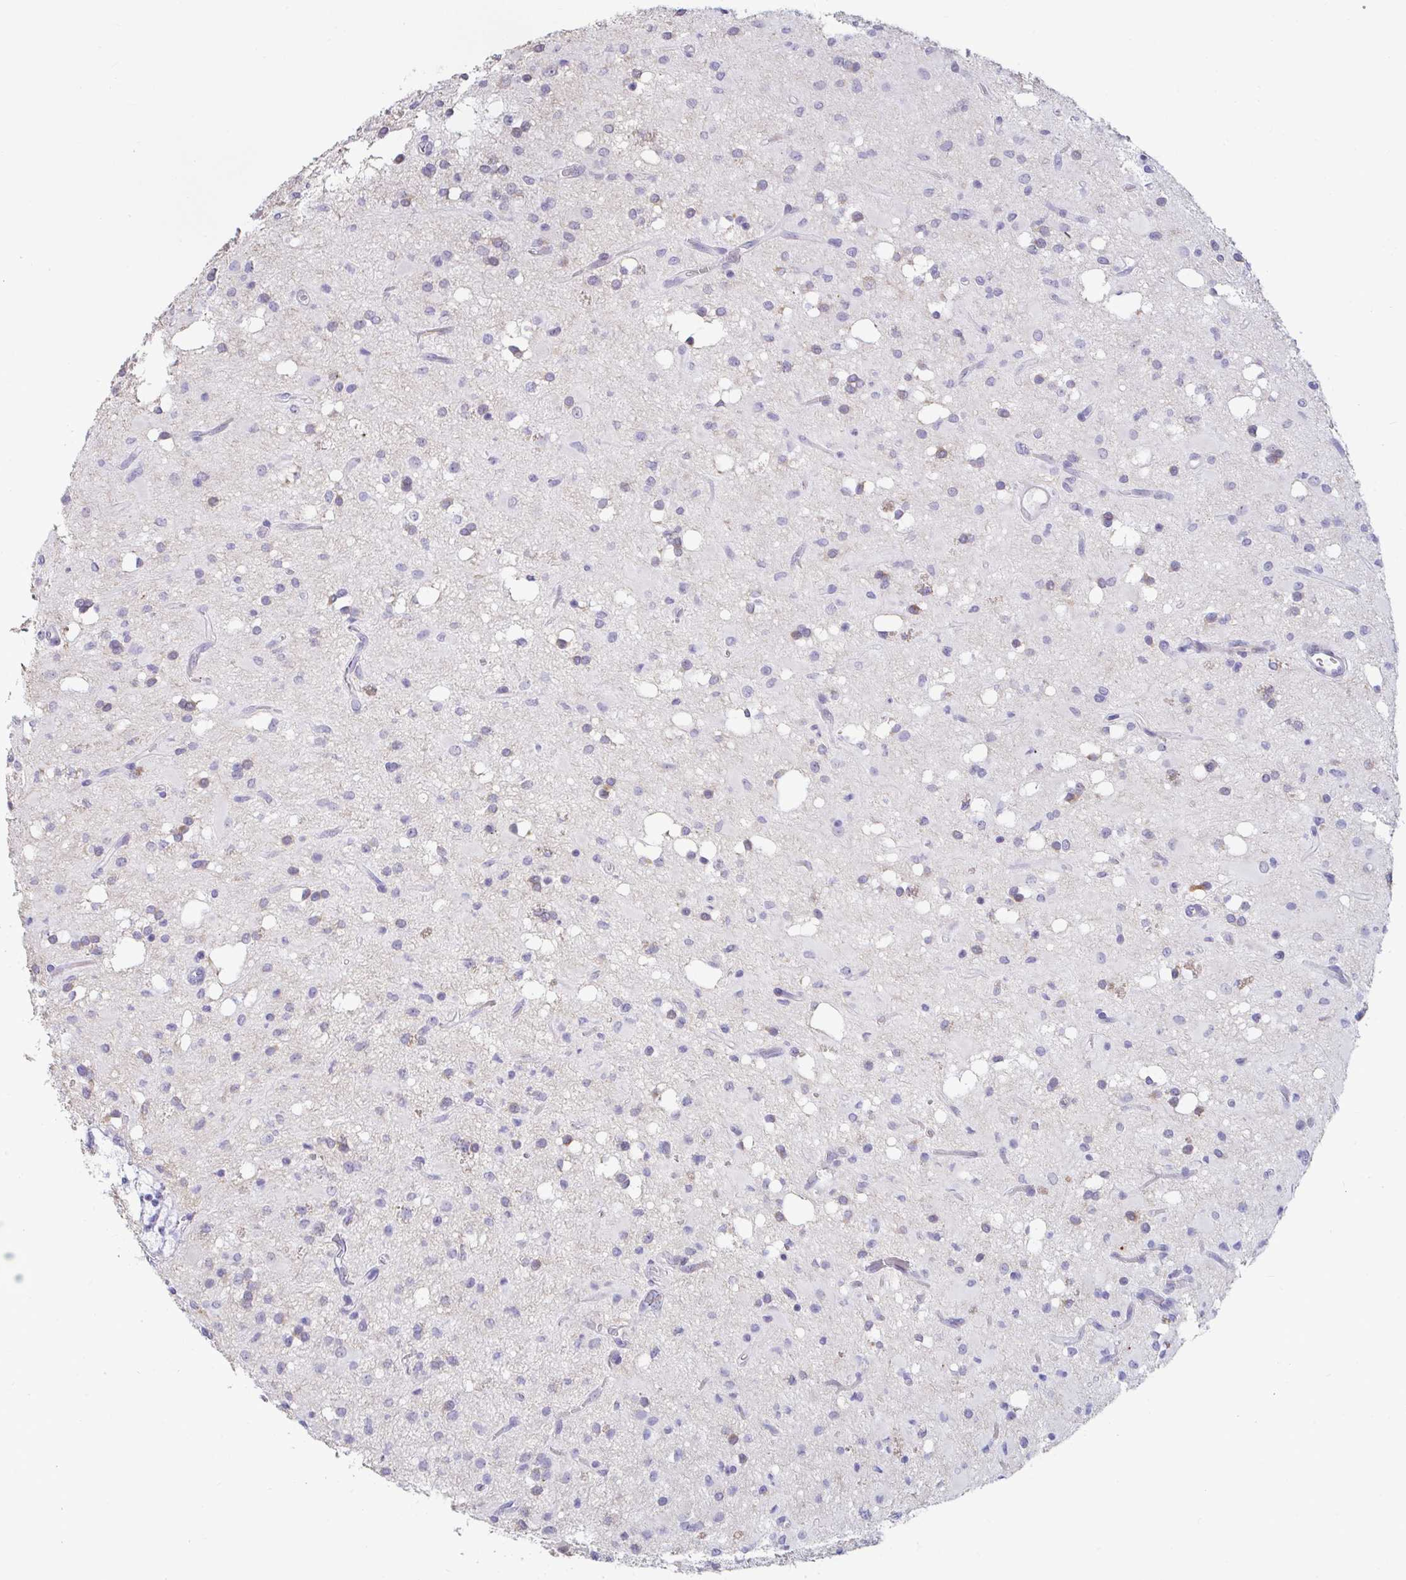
{"staining": {"intensity": "negative", "quantity": "none", "location": "none"}, "tissue": "glioma", "cell_type": "Tumor cells", "image_type": "cancer", "snomed": [{"axis": "morphology", "description": "Glioma, malignant, Low grade"}, {"axis": "topography", "description": "Brain"}], "caption": "The image demonstrates no significant positivity in tumor cells of malignant glioma (low-grade). Brightfield microscopy of immunohistochemistry (IHC) stained with DAB (brown) and hematoxylin (blue), captured at high magnification.", "gene": "GSTM1", "patient": {"sex": "female", "age": 33}}